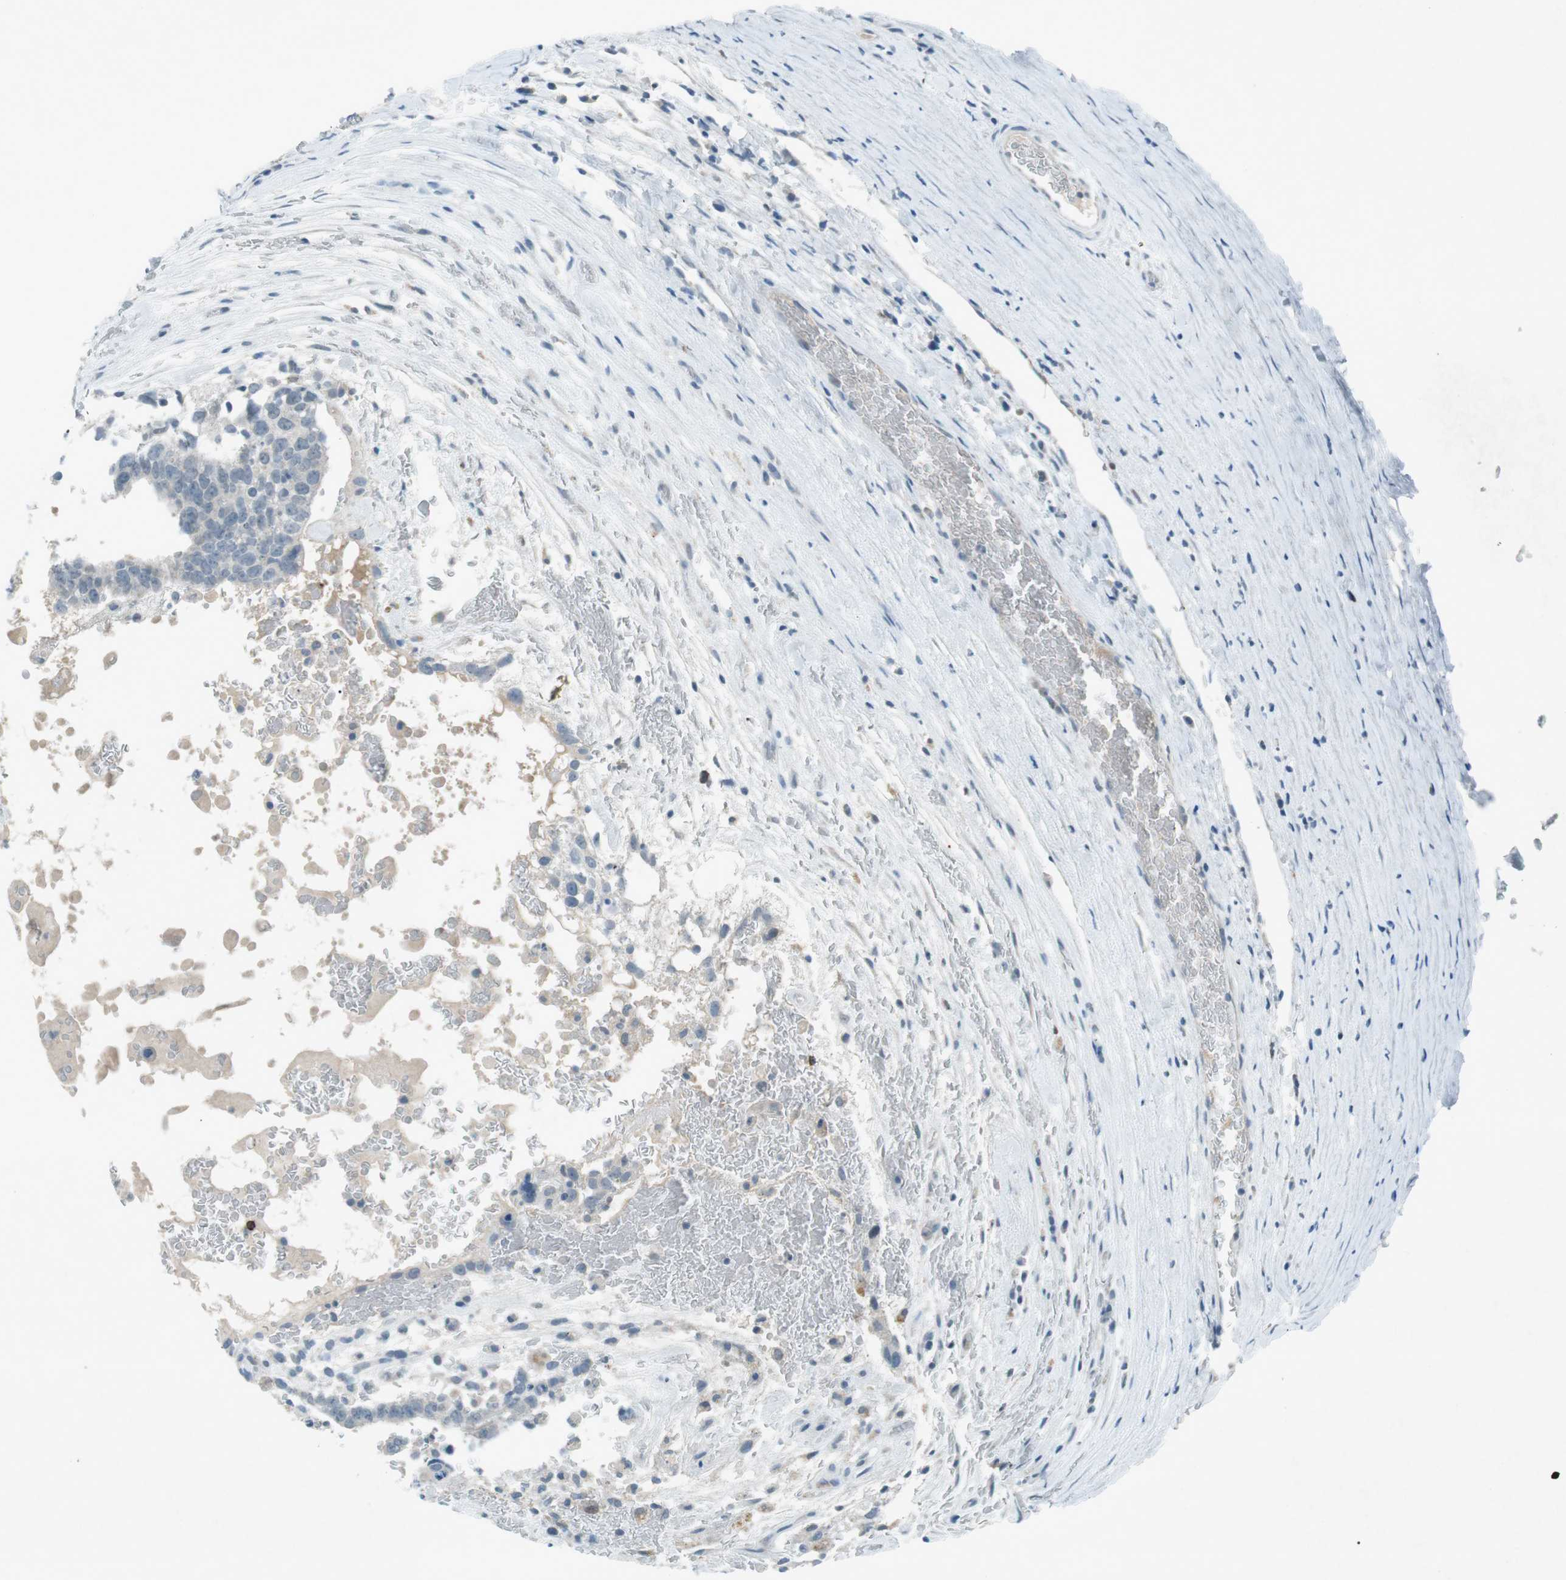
{"staining": {"intensity": "negative", "quantity": "none", "location": "none"}, "tissue": "testis cancer", "cell_type": "Tumor cells", "image_type": "cancer", "snomed": [{"axis": "morphology", "description": "Seminoma, NOS"}, {"axis": "morphology", "description": "Carcinoma, Embryonal, NOS"}, {"axis": "topography", "description": "Testis"}], "caption": "Testis cancer (seminoma) was stained to show a protein in brown. There is no significant positivity in tumor cells. (DAB IHC, high magnification).", "gene": "FCRLA", "patient": {"sex": "male", "age": 52}}